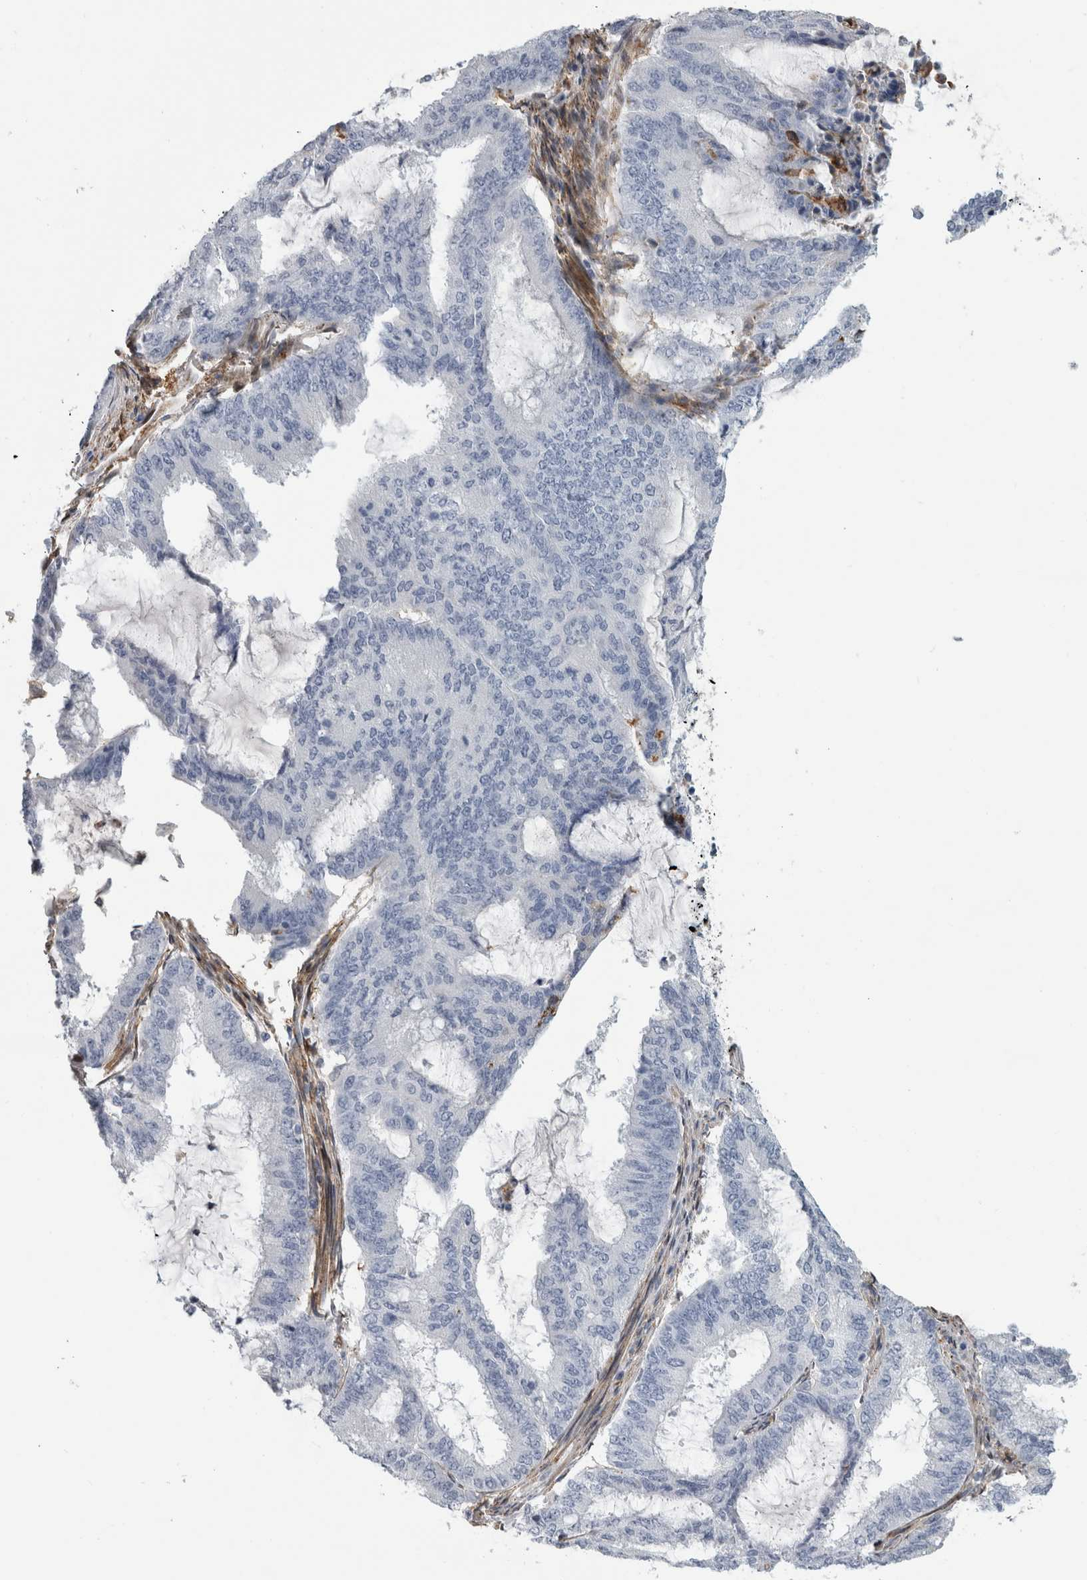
{"staining": {"intensity": "negative", "quantity": "none", "location": "none"}, "tissue": "endometrial cancer", "cell_type": "Tumor cells", "image_type": "cancer", "snomed": [{"axis": "morphology", "description": "Adenocarcinoma, NOS"}, {"axis": "topography", "description": "Endometrium"}], "caption": "Immunohistochemistry micrograph of neoplastic tissue: human endometrial cancer (adenocarcinoma) stained with DAB (3,3'-diaminobenzidine) reveals no significant protein staining in tumor cells.", "gene": "DNAJC24", "patient": {"sex": "female", "age": 49}}